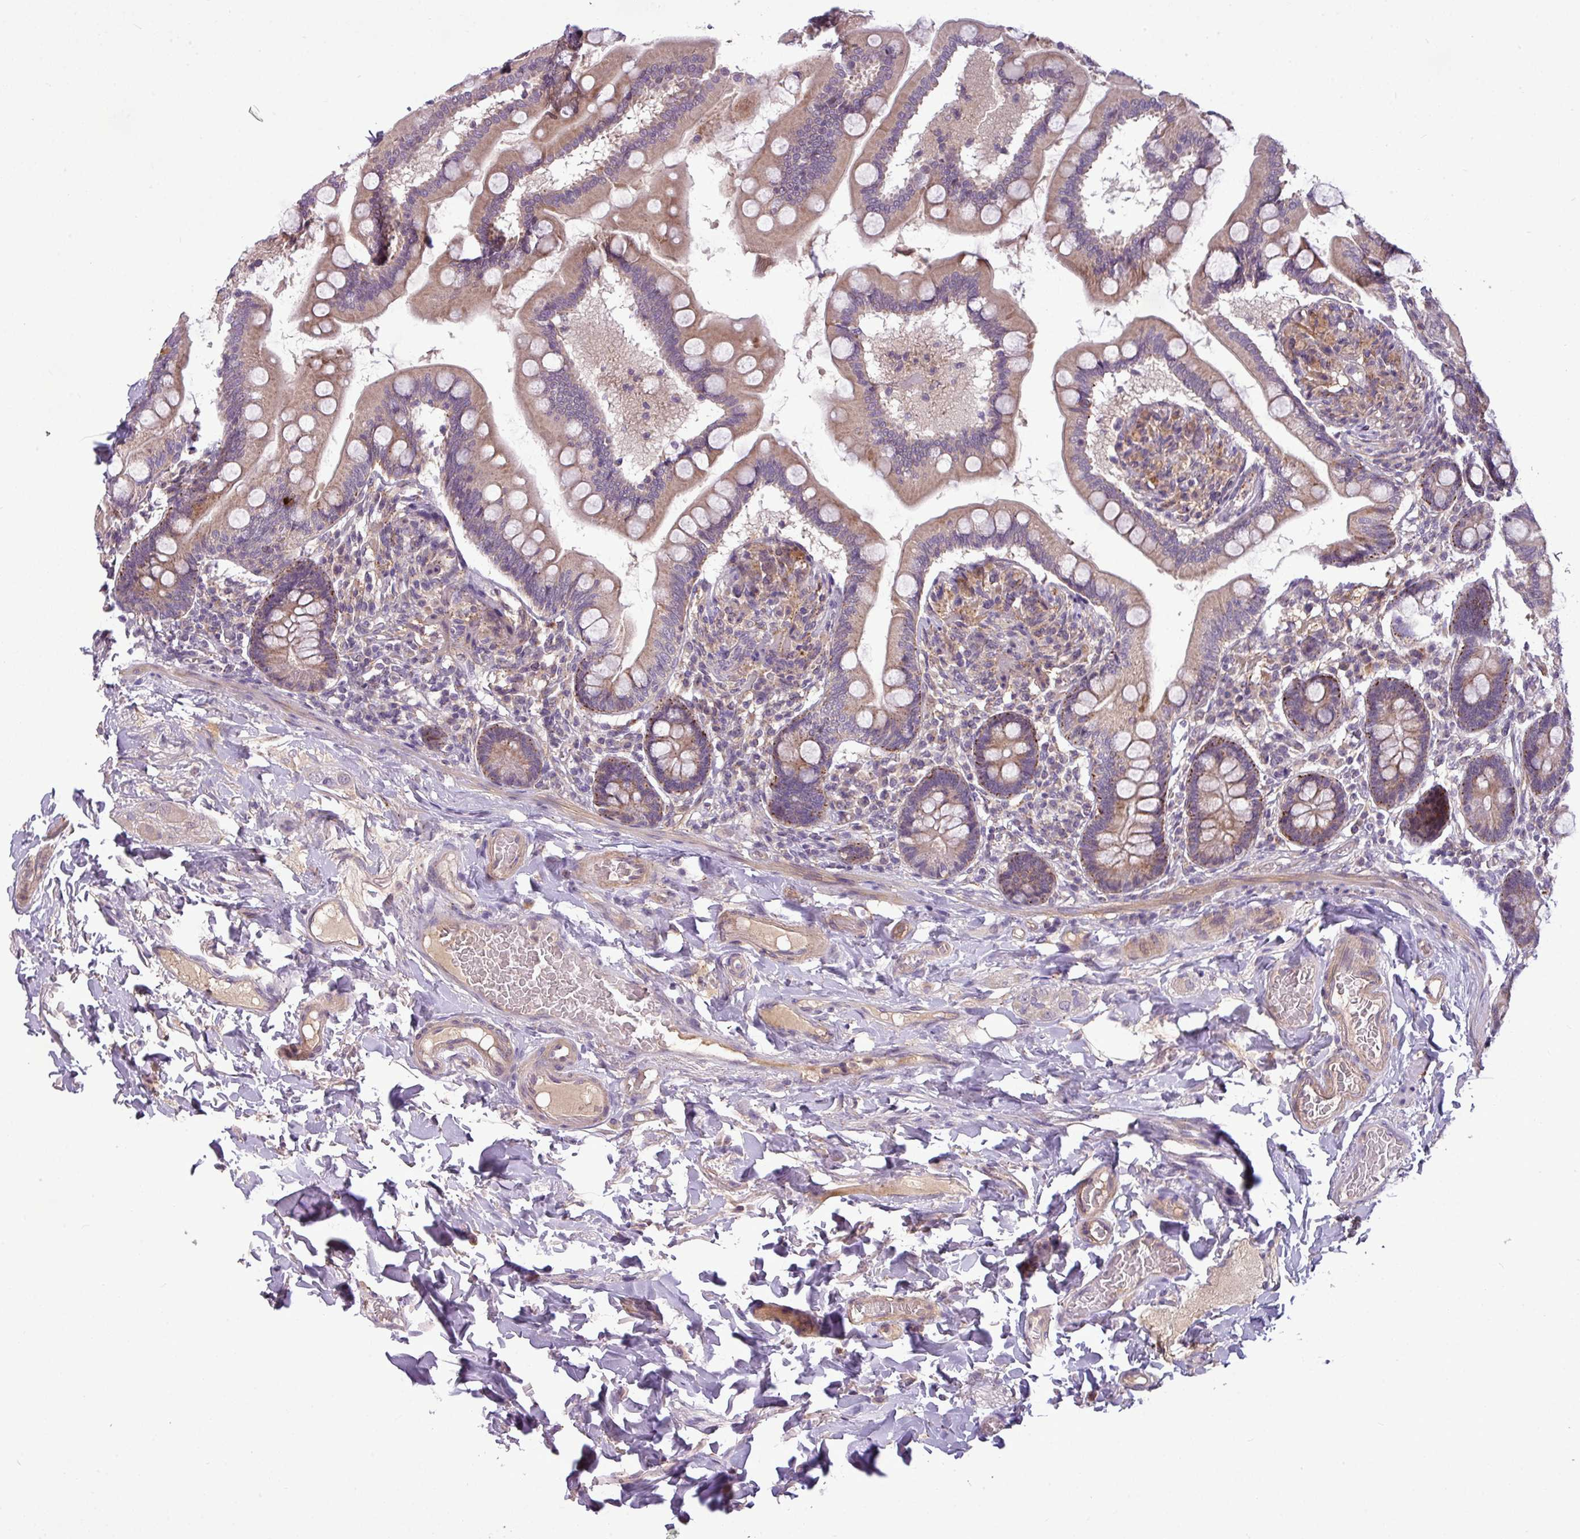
{"staining": {"intensity": "moderate", "quantity": ">75%", "location": "cytoplasmic/membranous"}, "tissue": "small intestine", "cell_type": "Glandular cells", "image_type": "normal", "snomed": [{"axis": "morphology", "description": "Normal tissue, NOS"}, {"axis": "topography", "description": "Small intestine"}], "caption": "The histopathology image shows immunohistochemical staining of normal small intestine. There is moderate cytoplasmic/membranous positivity is present in about >75% of glandular cells.", "gene": "ZNF35", "patient": {"sex": "female", "age": 64}}